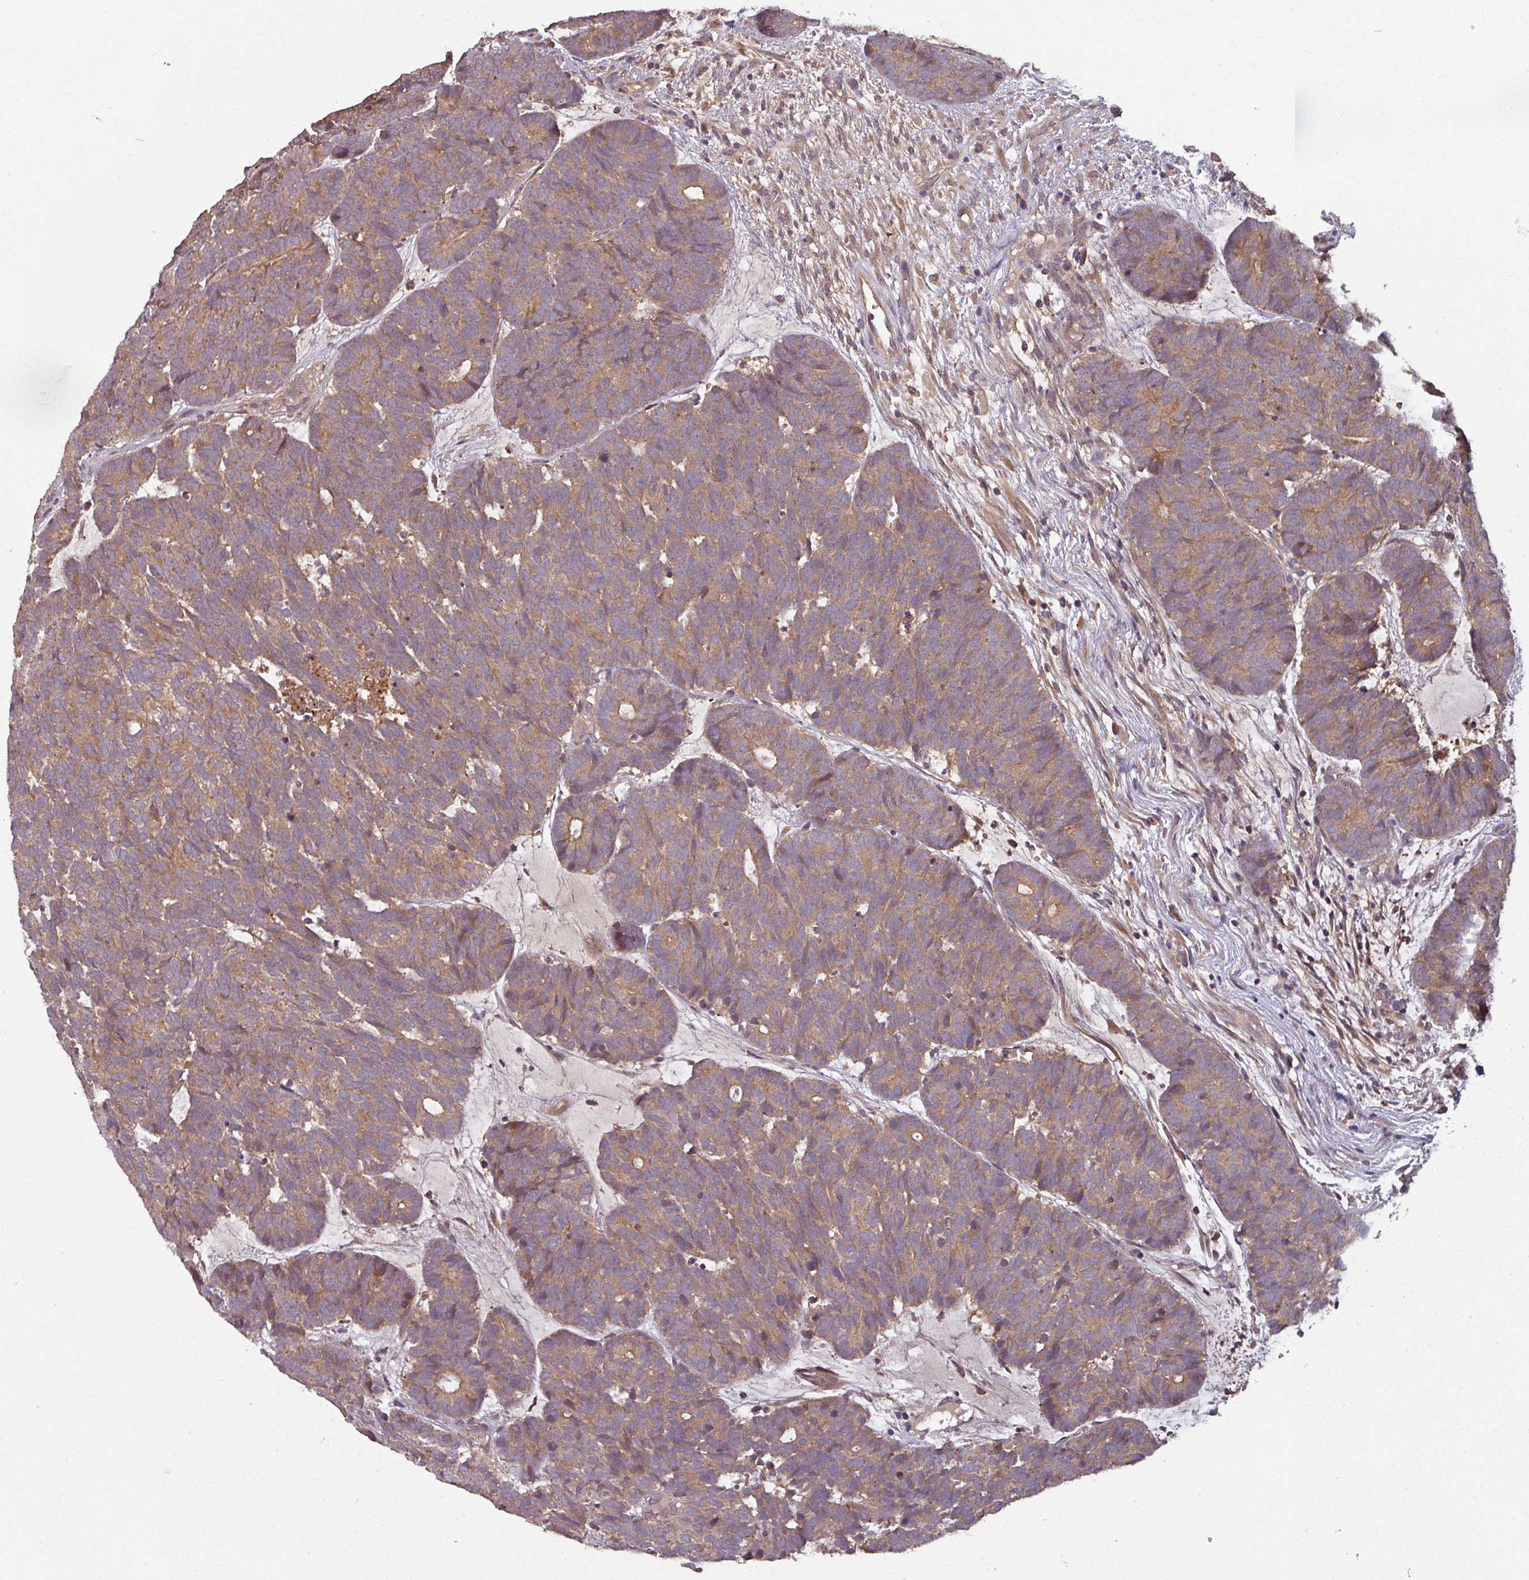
{"staining": {"intensity": "moderate", "quantity": ">75%", "location": "cytoplasmic/membranous"}, "tissue": "head and neck cancer", "cell_type": "Tumor cells", "image_type": "cancer", "snomed": [{"axis": "morphology", "description": "Adenocarcinoma, NOS"}, {"axis": "topography", "description": "Head-Neck"}], "caption": "Moderate cytoplasmic/membranous positivity is seen in about >75% of tumor cells in head and neck adenocarcinoma. Nuclei are stained in blue.", "gene": "GSKIP", "patient": {"sex": "female", "age": 81}}